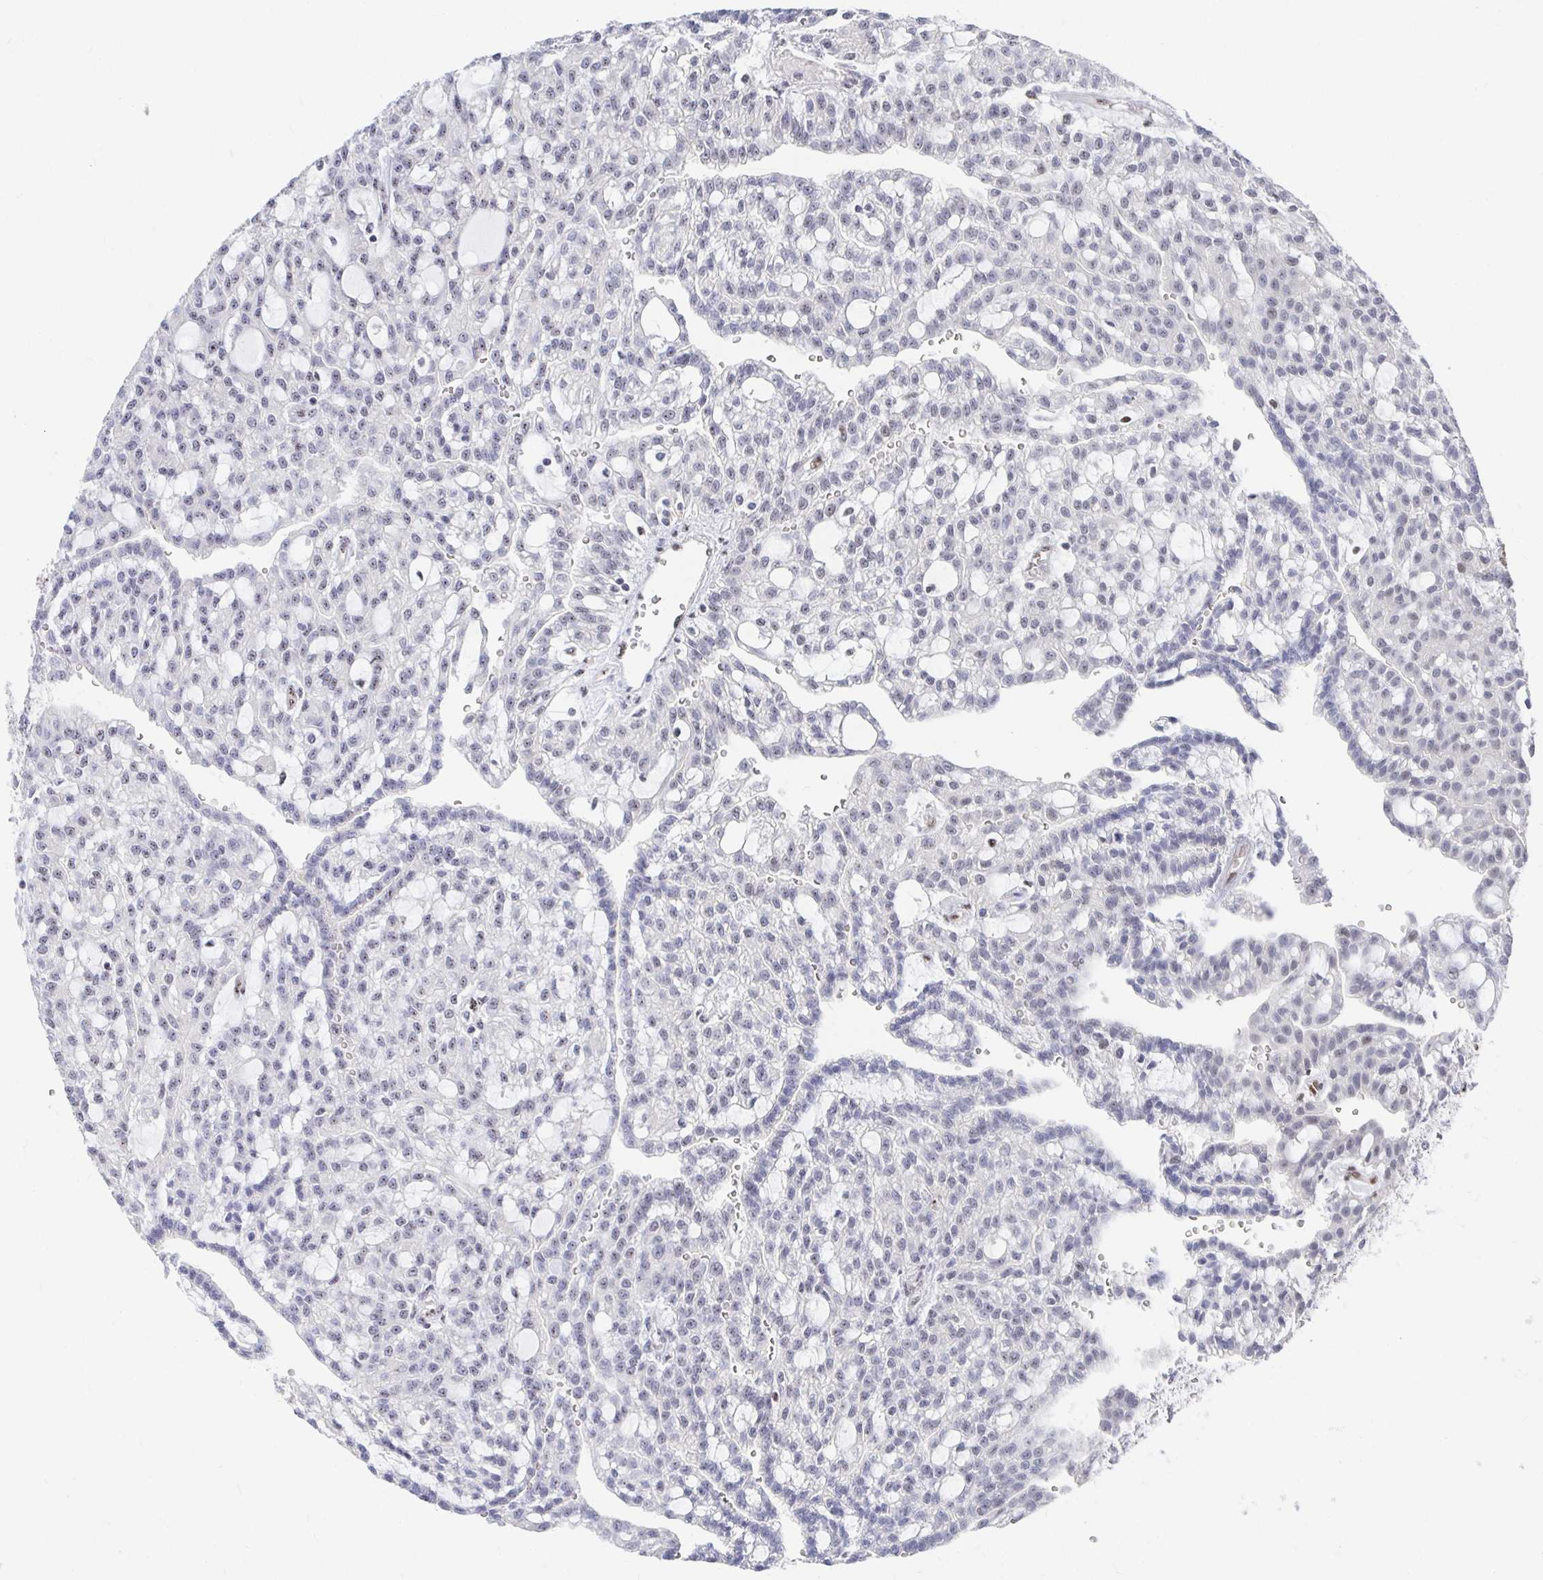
{"staining": {"intensity": "moderate", "quantity": "<25%", "location": "nuclear"}, "tissue": "renal cancer", "cell_type": "Tumor cells", "image_type": "cancer", "snomed": [{"axis": "morphology", "description": "Adenocarcinoma, NOS"}, {"axis": "topography", "description": "Kidney"}], "caption": "Protein staining of renal cancer (adenocarcinoma) tissue demonstrates moderate nuclear positivity in about <25% of tumor cells. Immunohistochemistry (ihc) stains the protein in brown and the nuclei are stained blue.", "gene": "CLIC3", "patient": {"sex": "male", "age": 63}}